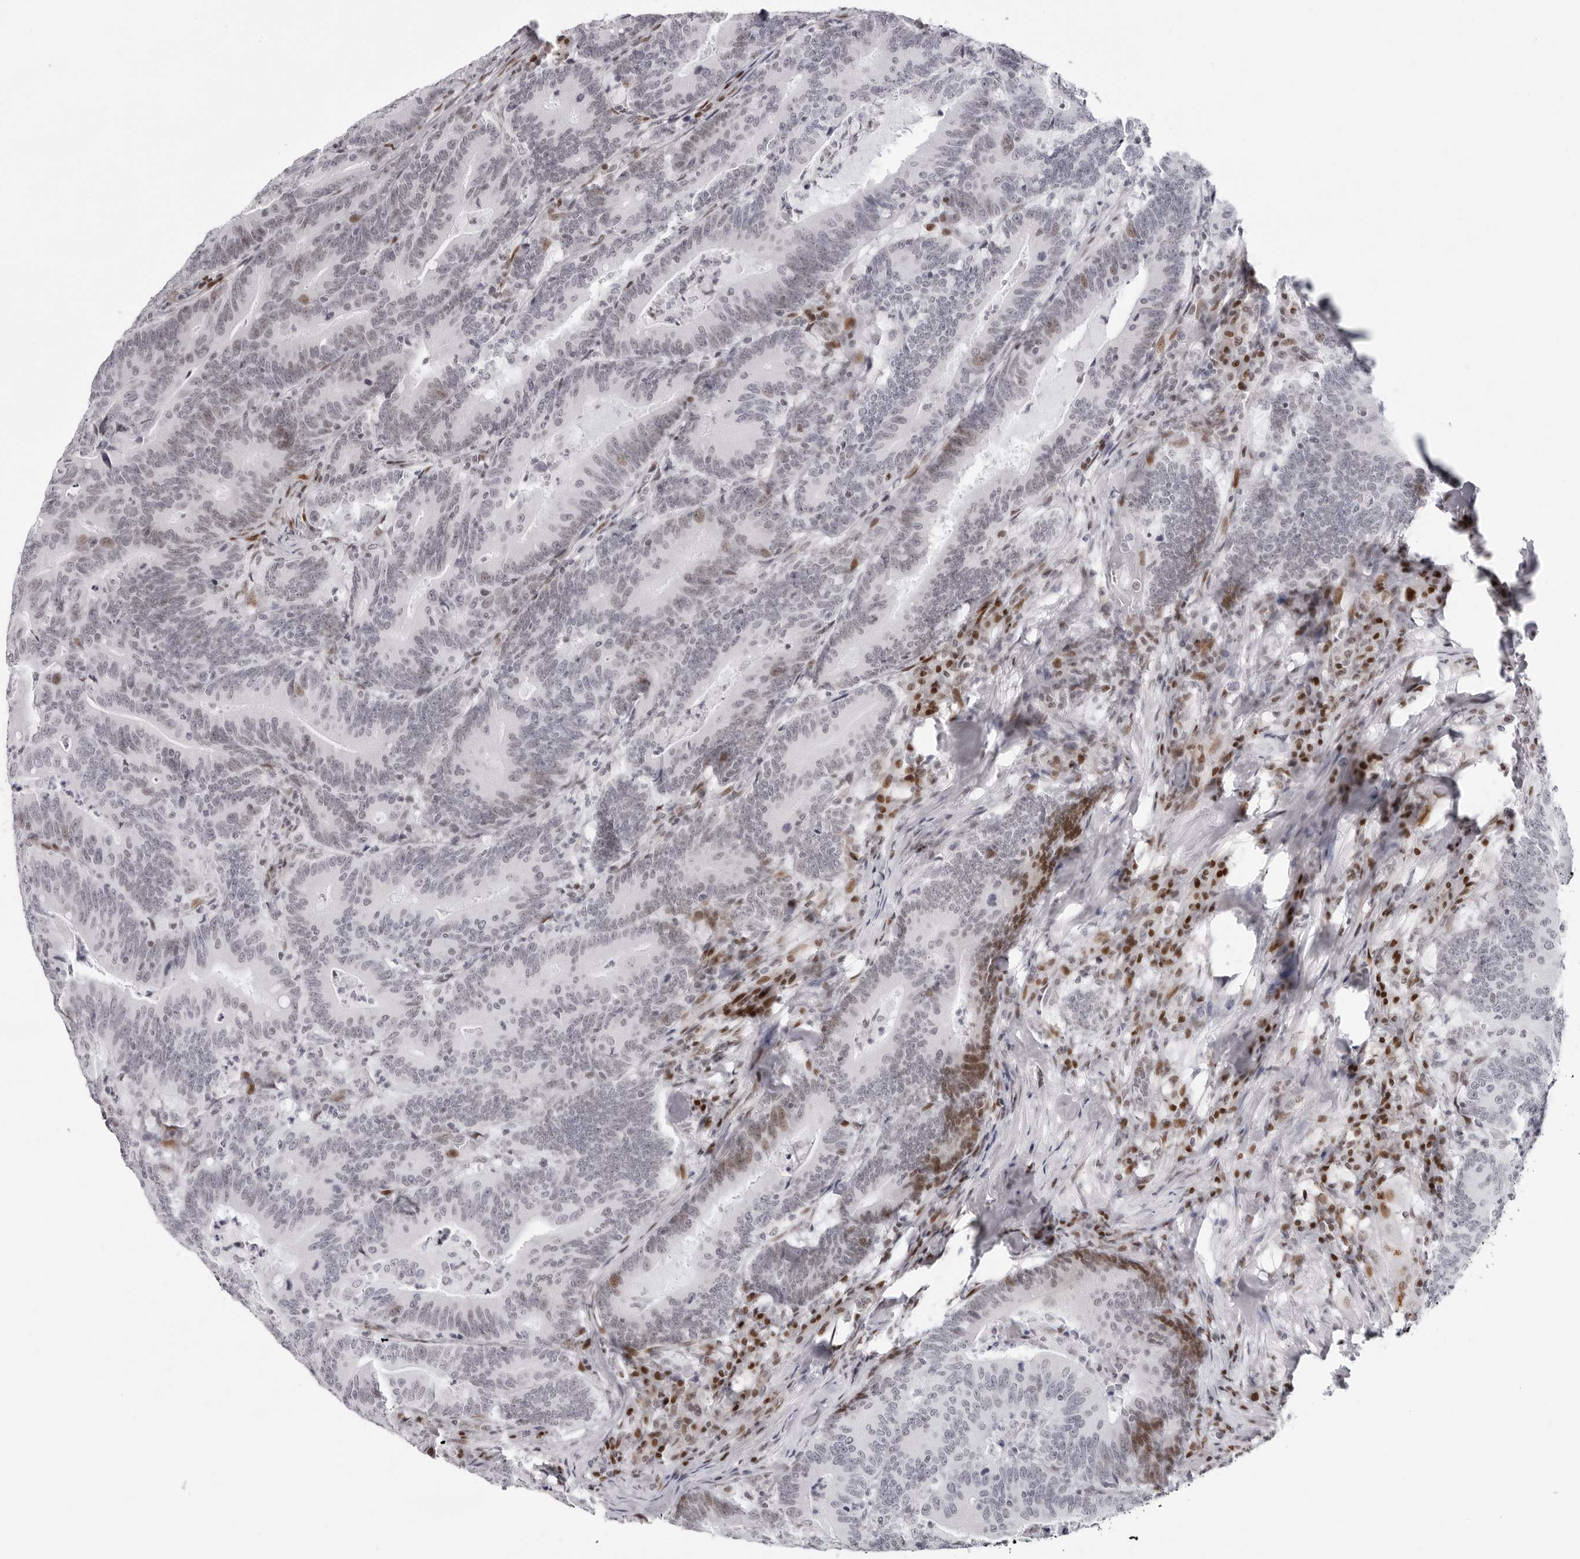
{"staining": {"intensity": "moderate", "quantity": "<25%", "location": "nuclear"}, "tissue": "colorectal cancer", "cell_type": "Tumor cells", "image_type": "cancer", "snomed": [{"axis": "morphology", "description": "Adenocarcinoma, NOS"}, {"axis": "topography", "description": "Colon"}], "caption": "Immunohistochemical staining of human colorectal adenocarcinoma displays moderate nuclear protein expression in about <25% of tumor cells.", "gene": "NTPCR", "patient": {"sex": "female", "age": 66}}